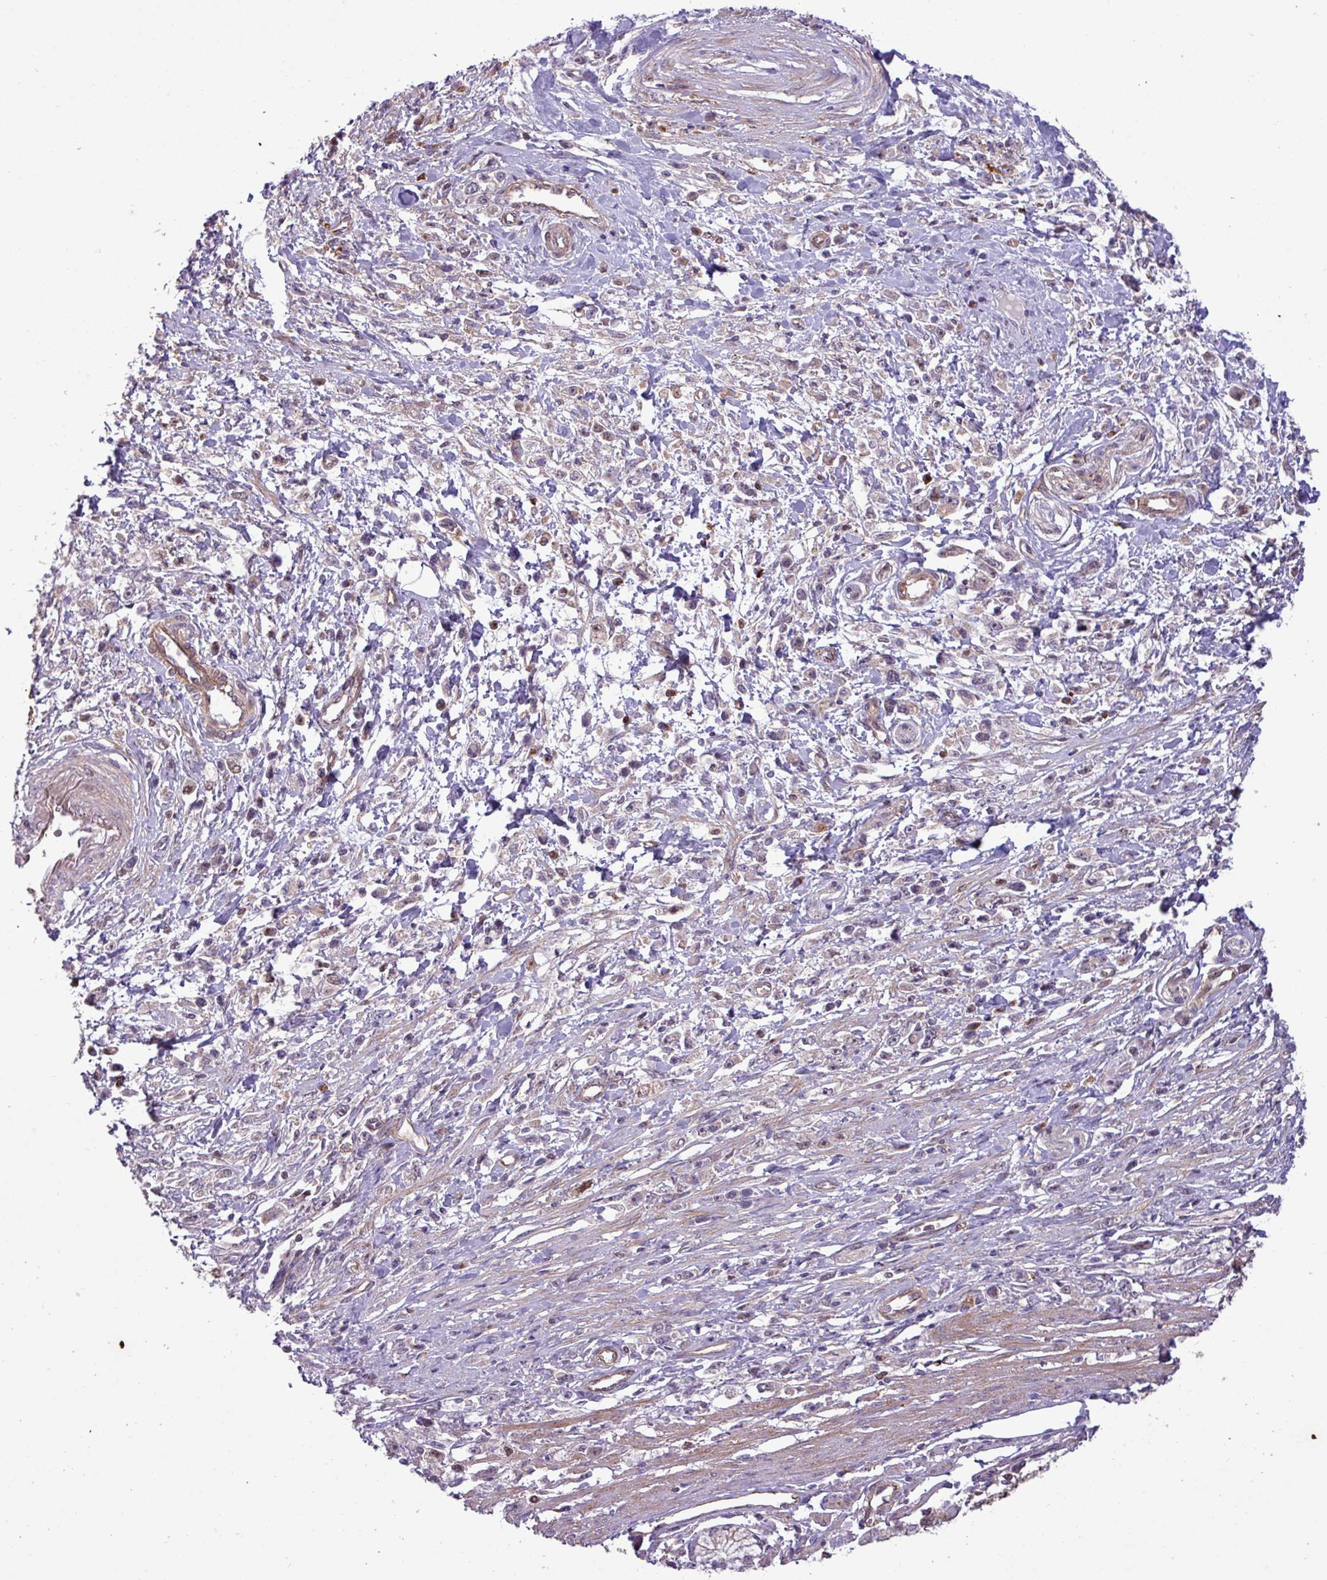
{"staining": {"intensity": "negative", "quantity": "none", "location": "none"}, "tissue": "stomach cancer", "cell_type": "Tumor cells", "image_type": "cancer", "snomed": [{"axis": "morphology", "description": "Adenocarcinoma, NOS"}, {"axis": "topography", "description": "Stomach"}], "caption": "High magnification brightfield microscopy of stomach adenocarcinoma stained with DAB (3,3'-diaminobenzidine) (brown) and counterstained with hematoxylin (blue): tumor cells show no significant positivity.", "gene": "CNTRL", "patient": {"sex": "female", "age": 59}}